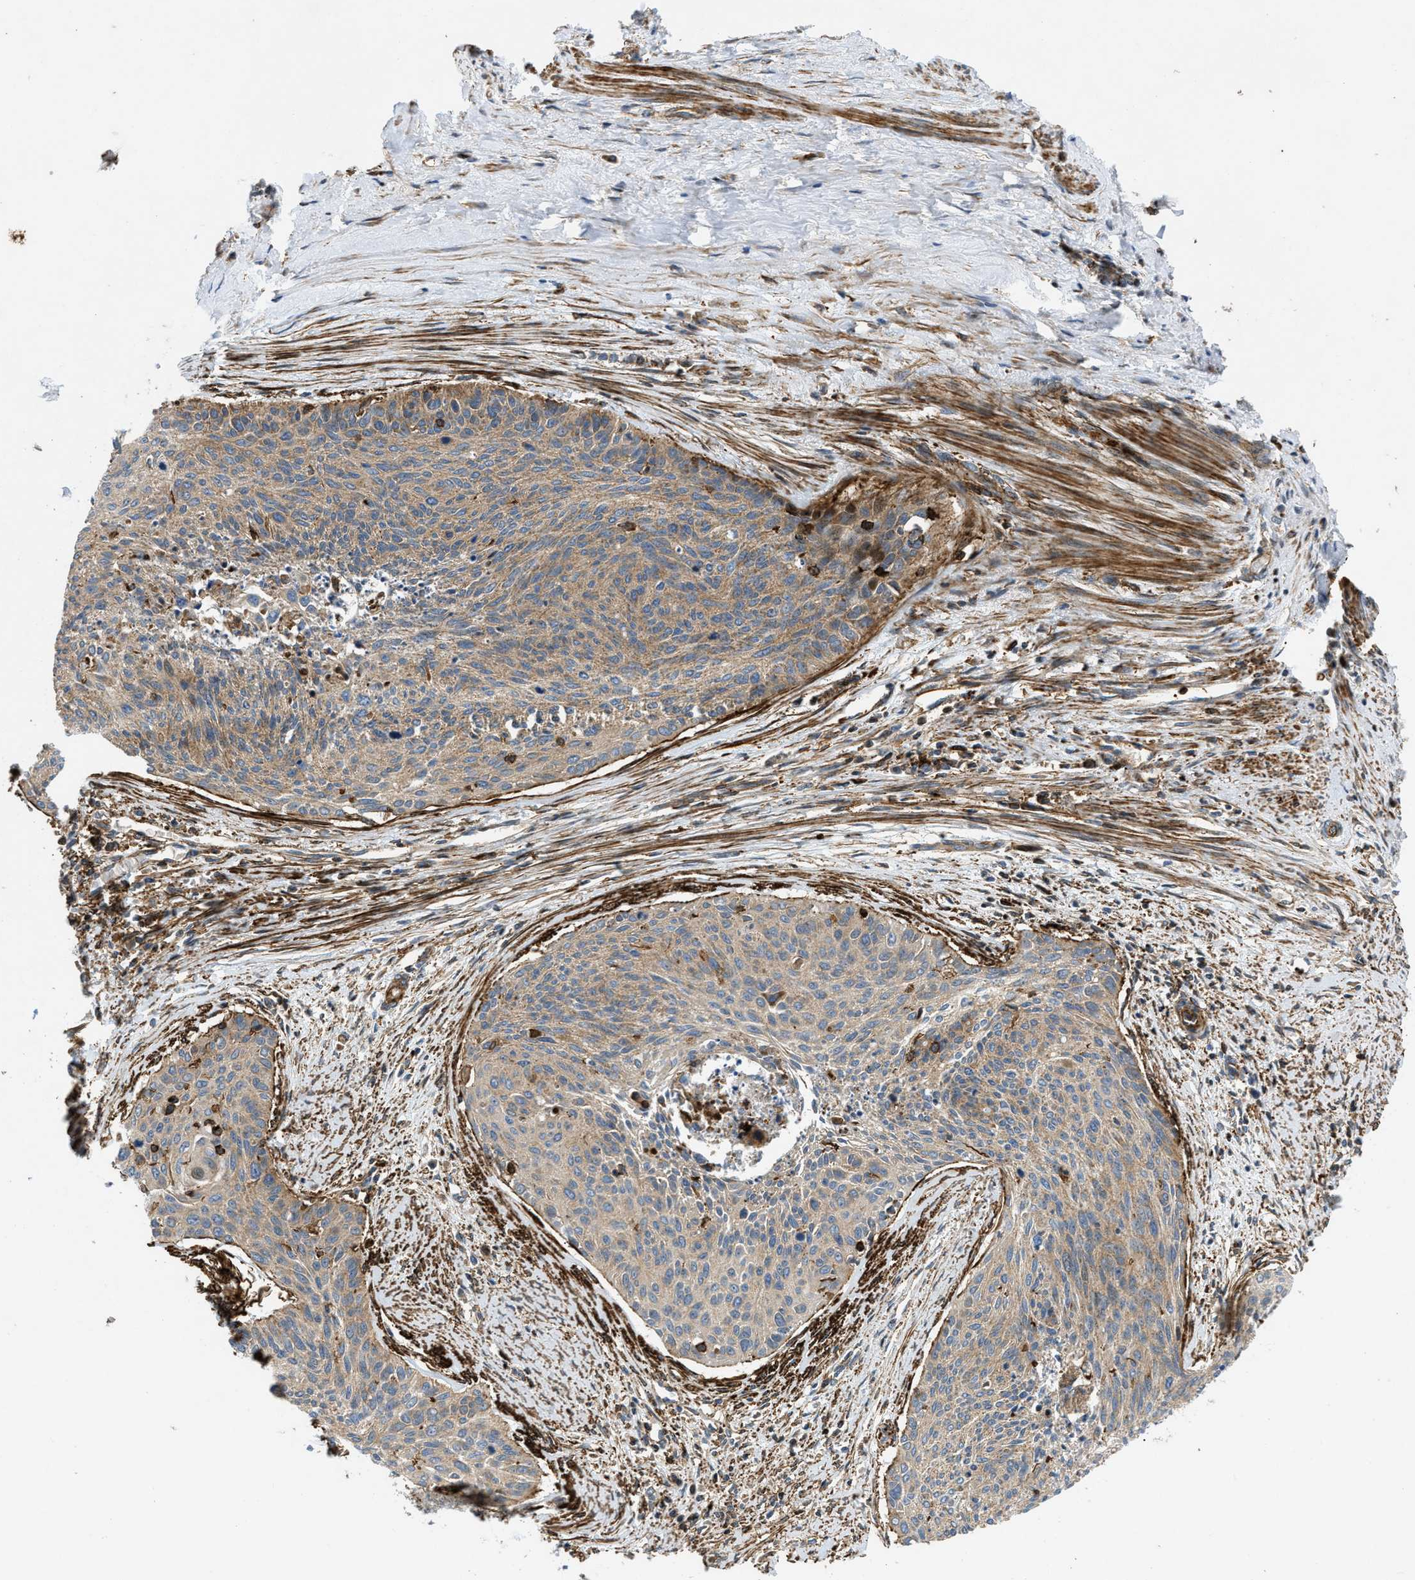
{"staining": {"intensity": "moderate", "quantity": "25%-75%", "location": "cytoplasmic/membranous"}, "tissue": "cervical cancer", "cell_type": "Tumor cells", "image_type": "cancer", "snomed": [{"axis": "morphology", "description": "Squamous cell carcinoma, NOS"}, {"axis": "topography", "description": "Cervix"}], "caption": "Immunohistochemical staining of squamous cell carcinoma (cervical) reveals moderate cytoplasmic/membranous protein positivity in about 25%-75% of tumor cells.", "gene": "DHODH", "patient": {"sex": "female", "age": 55}}